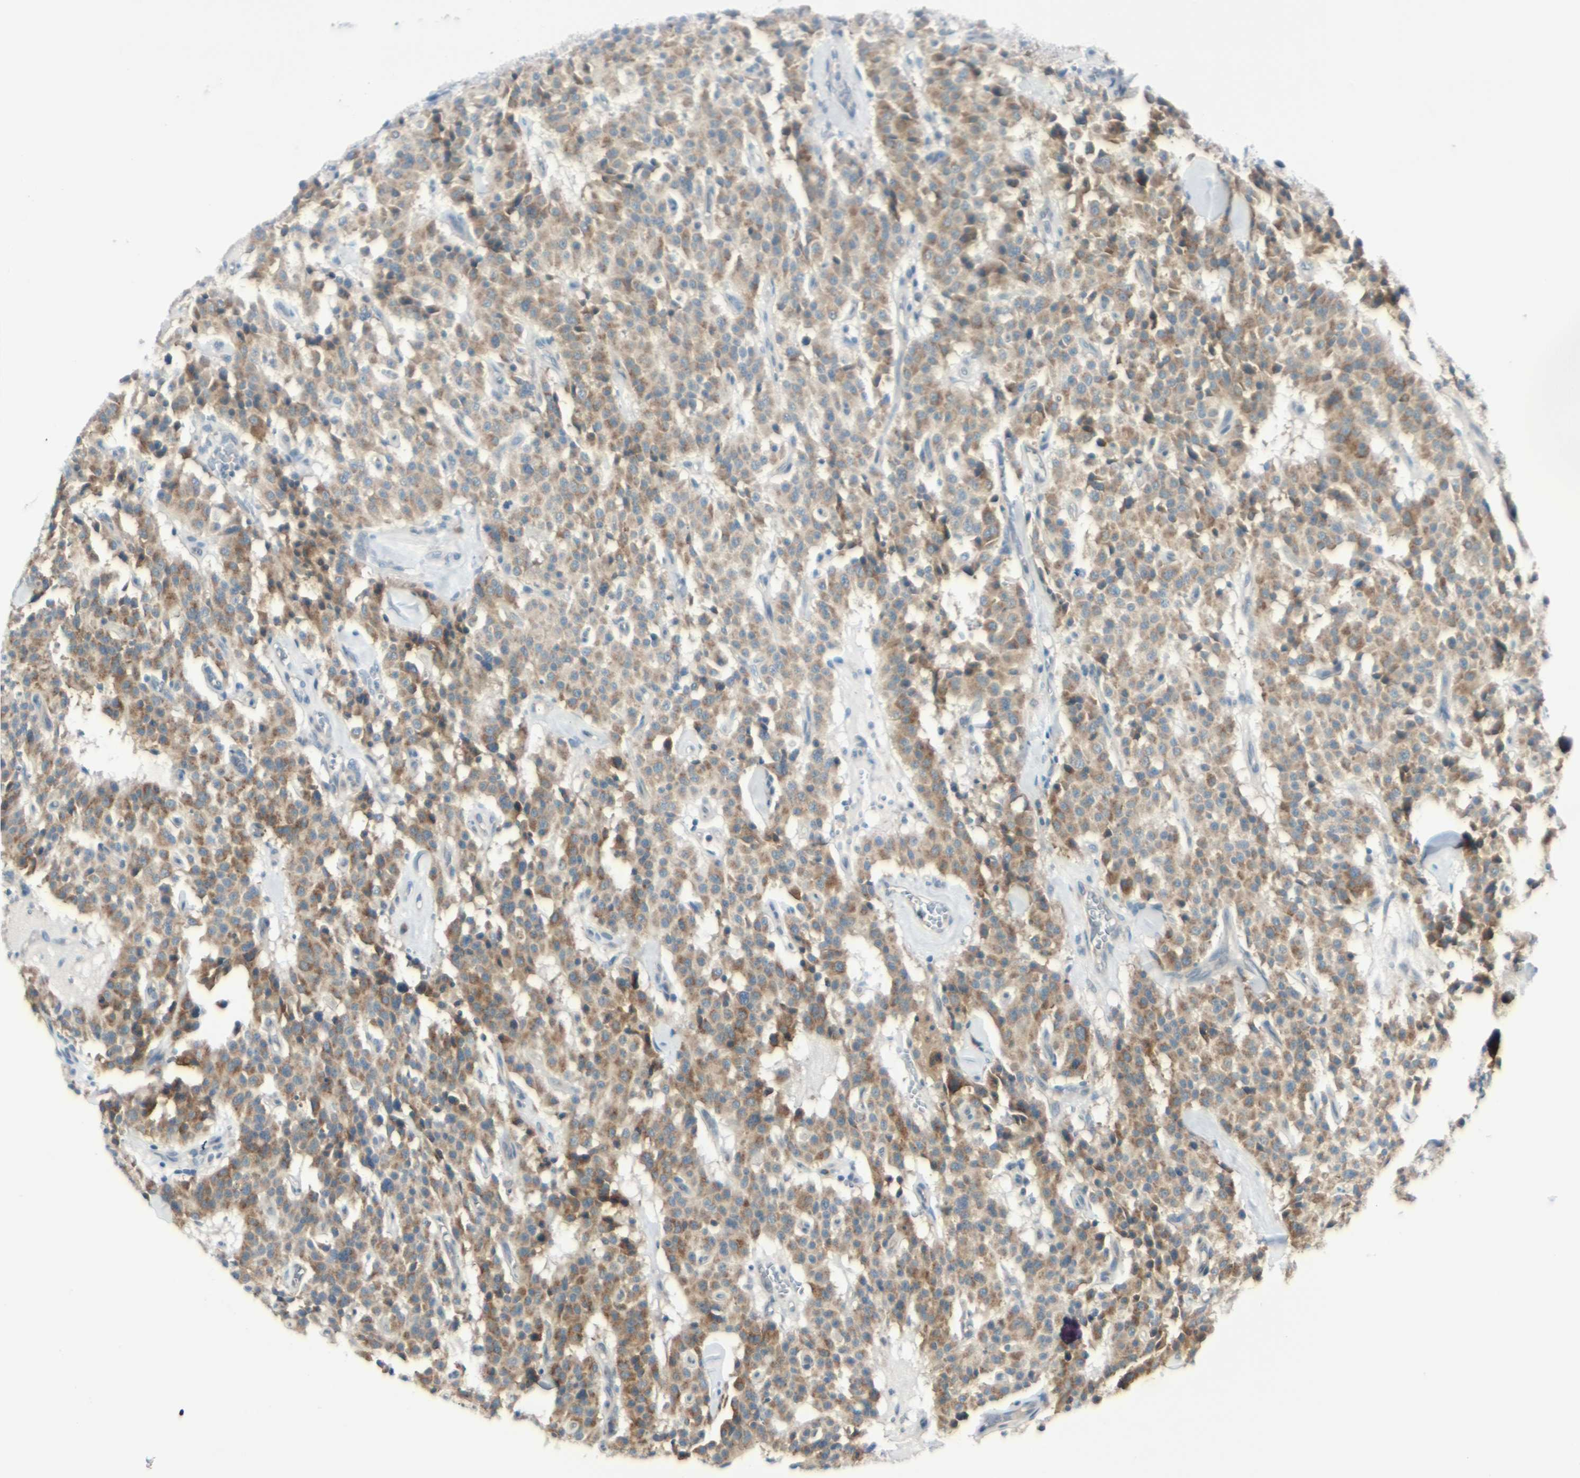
{"staining": {"intensity": "moderate", "quantity": ">75%", "location": "cytoplasmic/membranous"}, "tissue": "carcinoid", "cell_type": "Tumor cells", "image_type": "cancer", "snomed": [{"axis": "morphology", "description": "Carcinoid, malignant, NOS"}, {"axis": "topography", "description": "Lung"}], "caption": "Immunohistochemical staining of human carcinoid reveals moderate cytoplasmic/membranous protein staining in about >75% of tumor cells.", "gene": "BNIP1", "patient": {"sex": "male", "age": 30}}